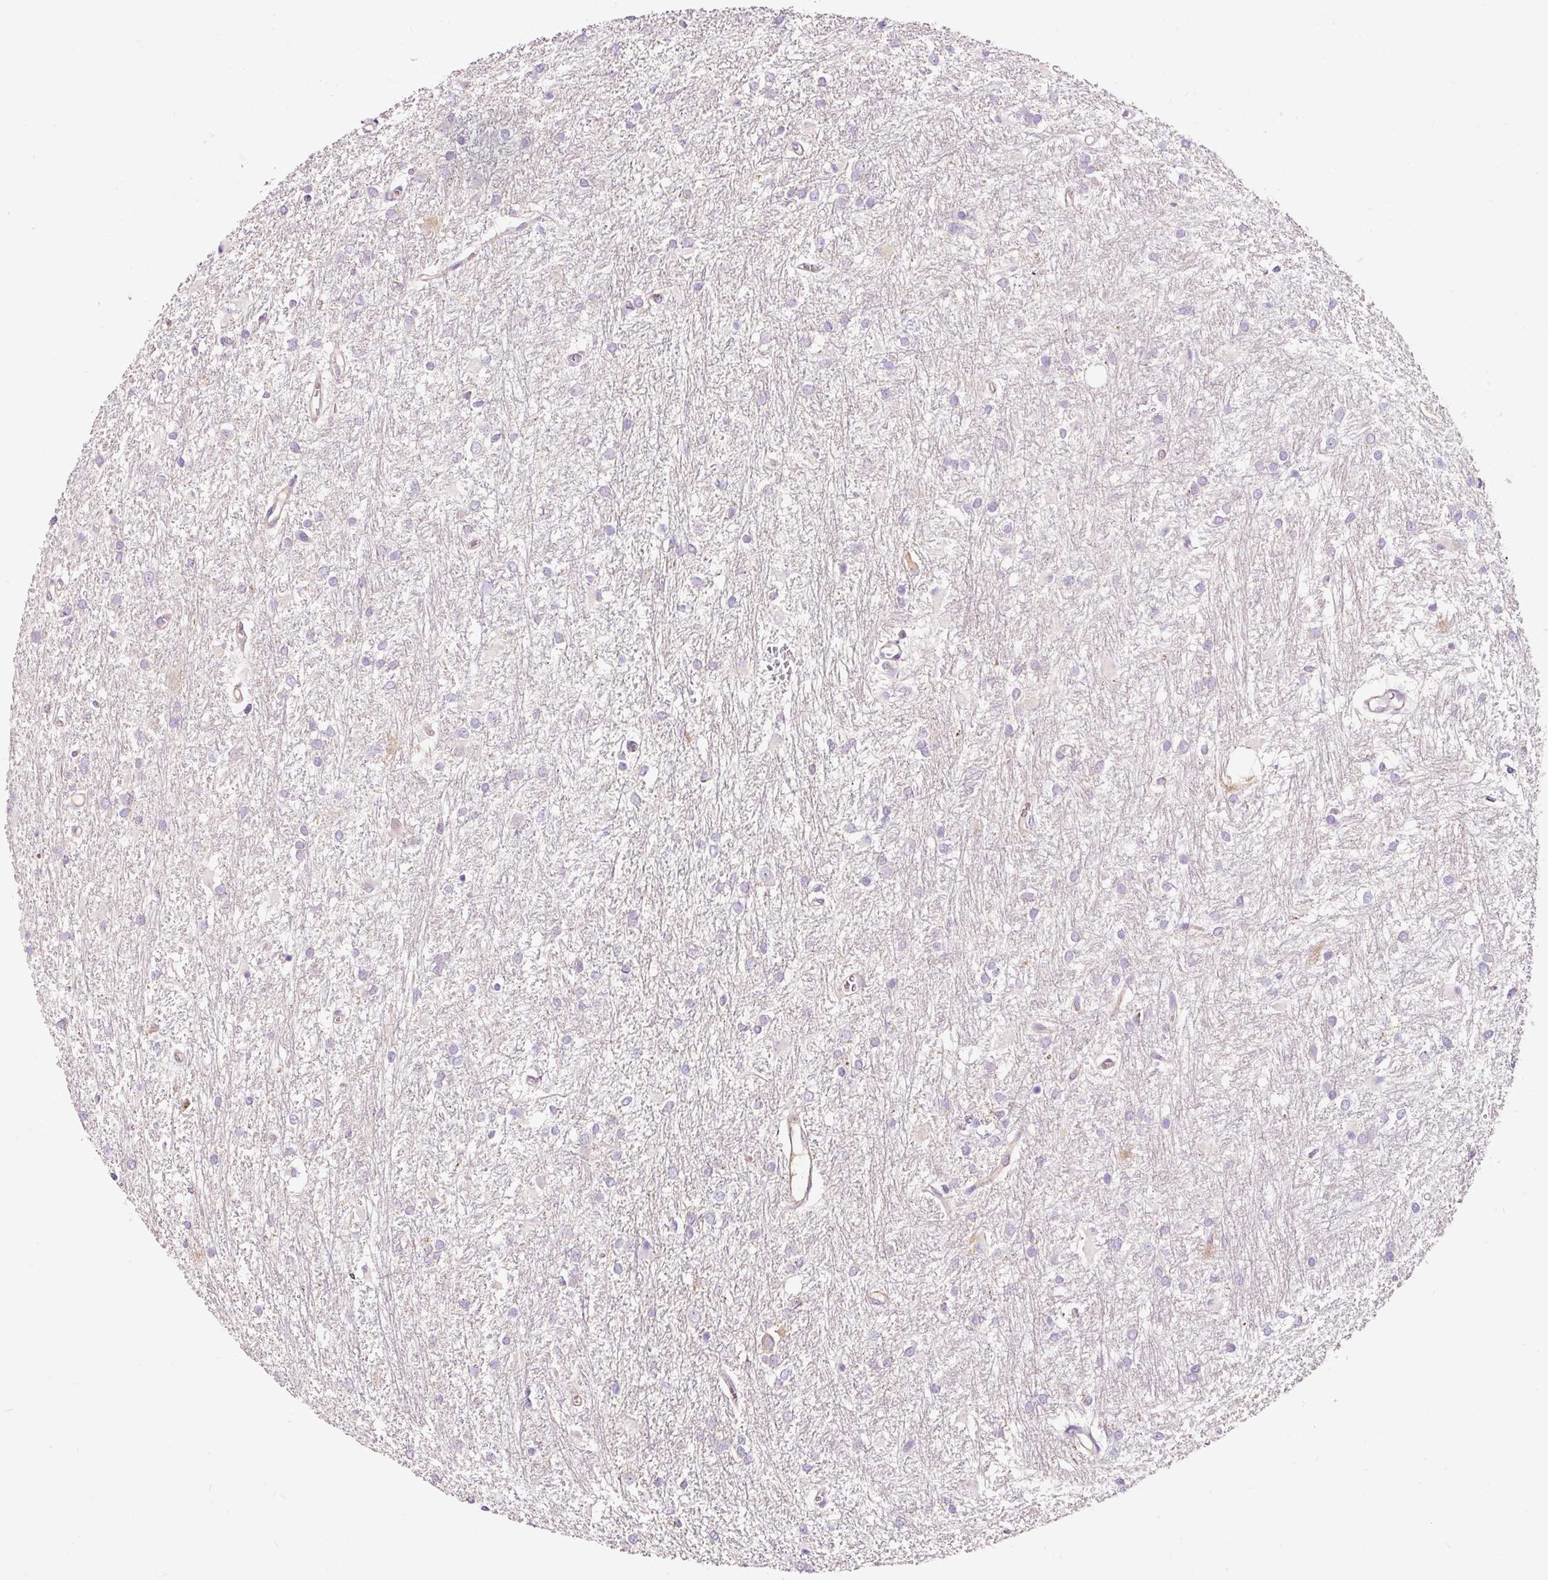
{"staining": {"intensity": "negative", "quantity": "none", "location": "none"}, "tissue": "glioma", "cell_type": "Tumor cells", "image_type": "cancer", "snomed": [{"axis": "morphology", "description": "Glioma, malignant, High grade"}, {"axis": "topography", "description": "Brain"}], "caption": "Tumor cells show no significant protein expression in malignant high-grade glioma.", "gene": "BOLA3", "patient": {"sex": "female", "age": 50}}